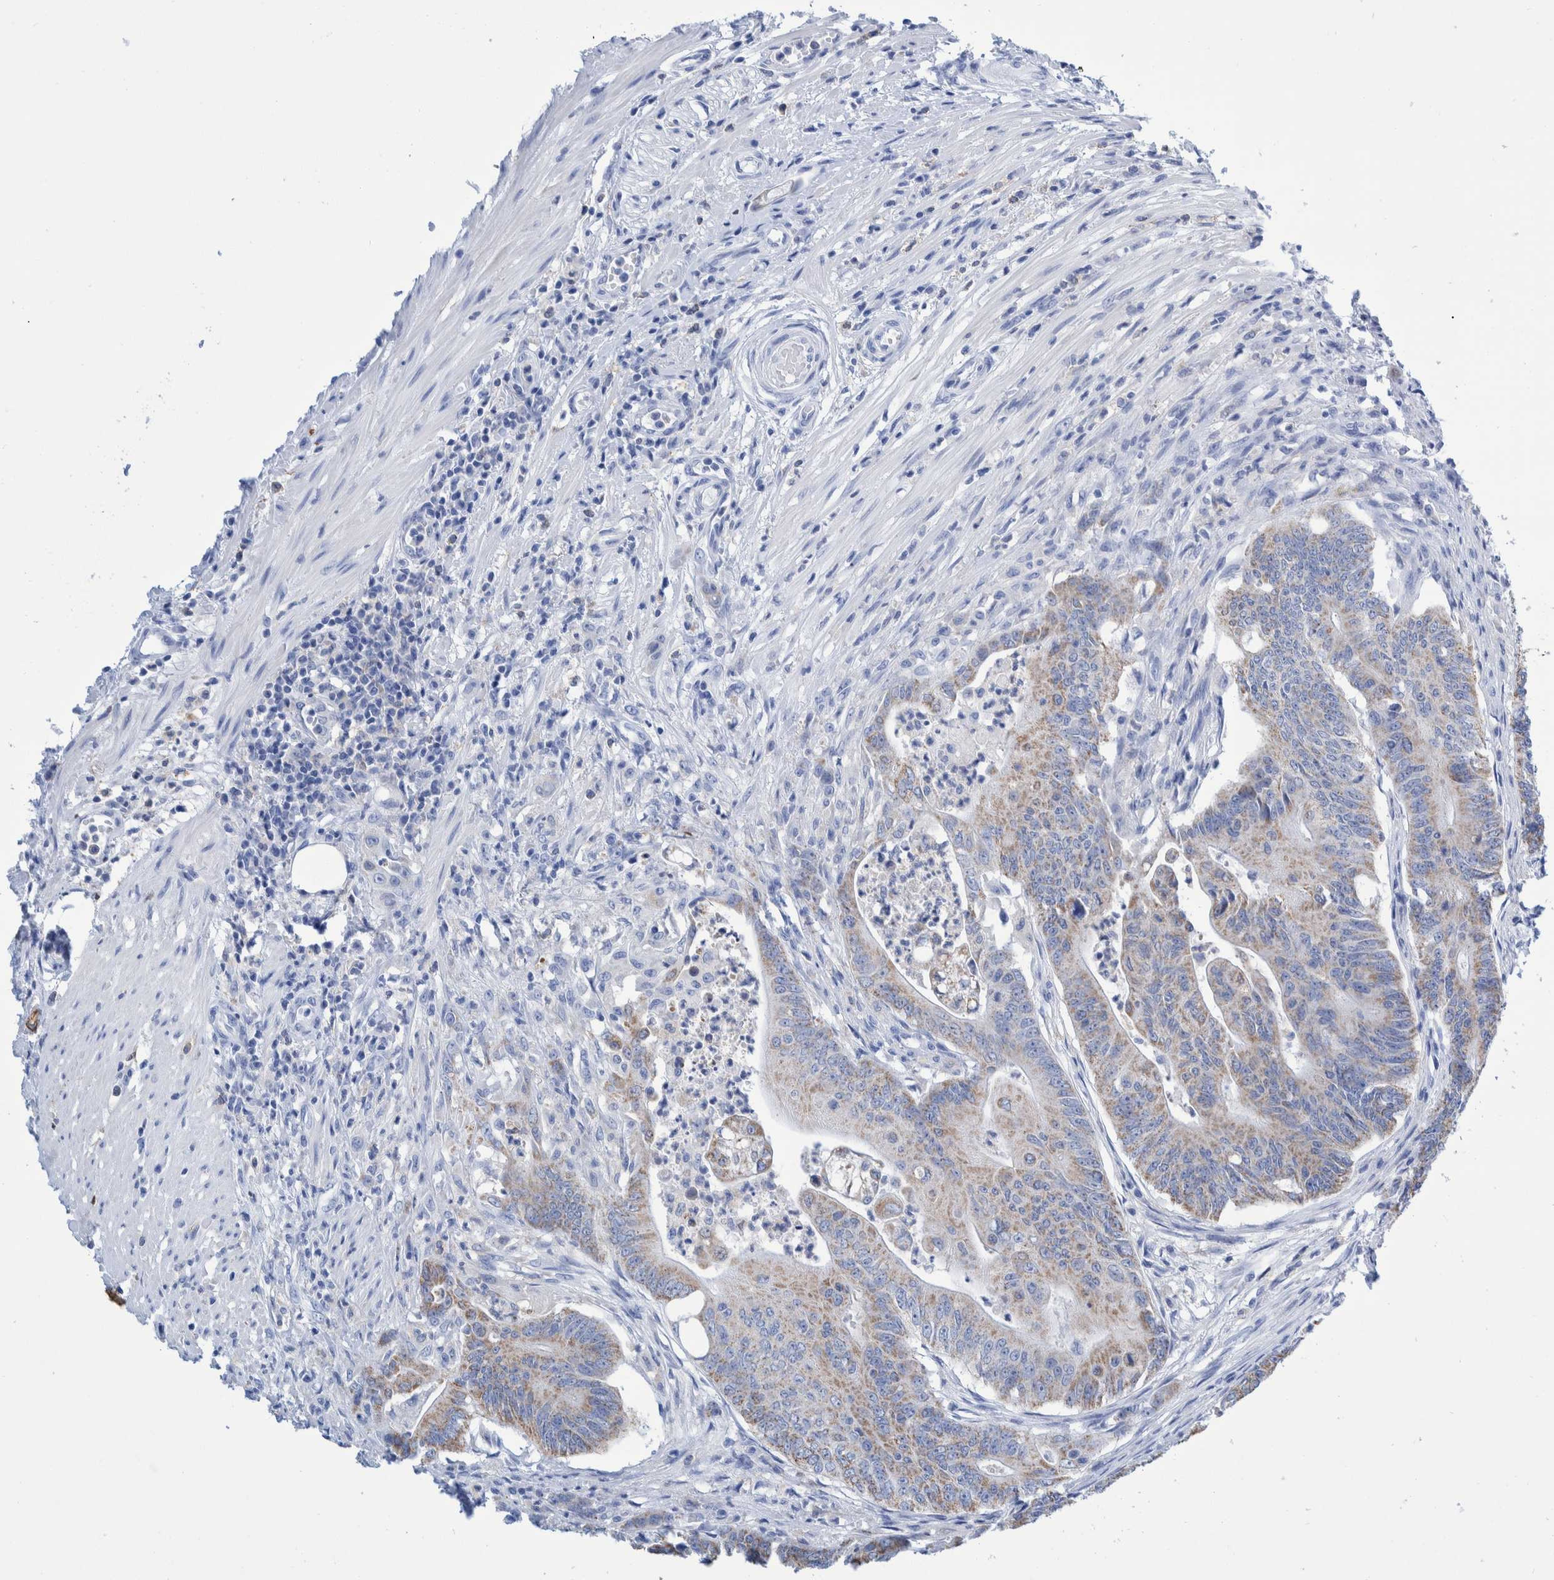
{"staining": {"intensity": "weak", "quantity": "<25%", "location": "cytoplasmic/membranous"}, "tissue": "colorectal cancer", "cell_type": "Tumor cells", "image_type": "cancer", "snomed": [{"axis": "morphology", "description": "Adenoma, NOS"}, {"axis": "morphology", "description": "Adenocarcinoma, NOS"}, {"axis": "topography", "description": "Colon"}], "caption": "High power microscopy photomicrograph of an IHC micrograph of colorectal cancer, revealing no significant positivity in tumor cells.", "gene": "KRT14", "patient": {"sex": "male", "age": 79}}